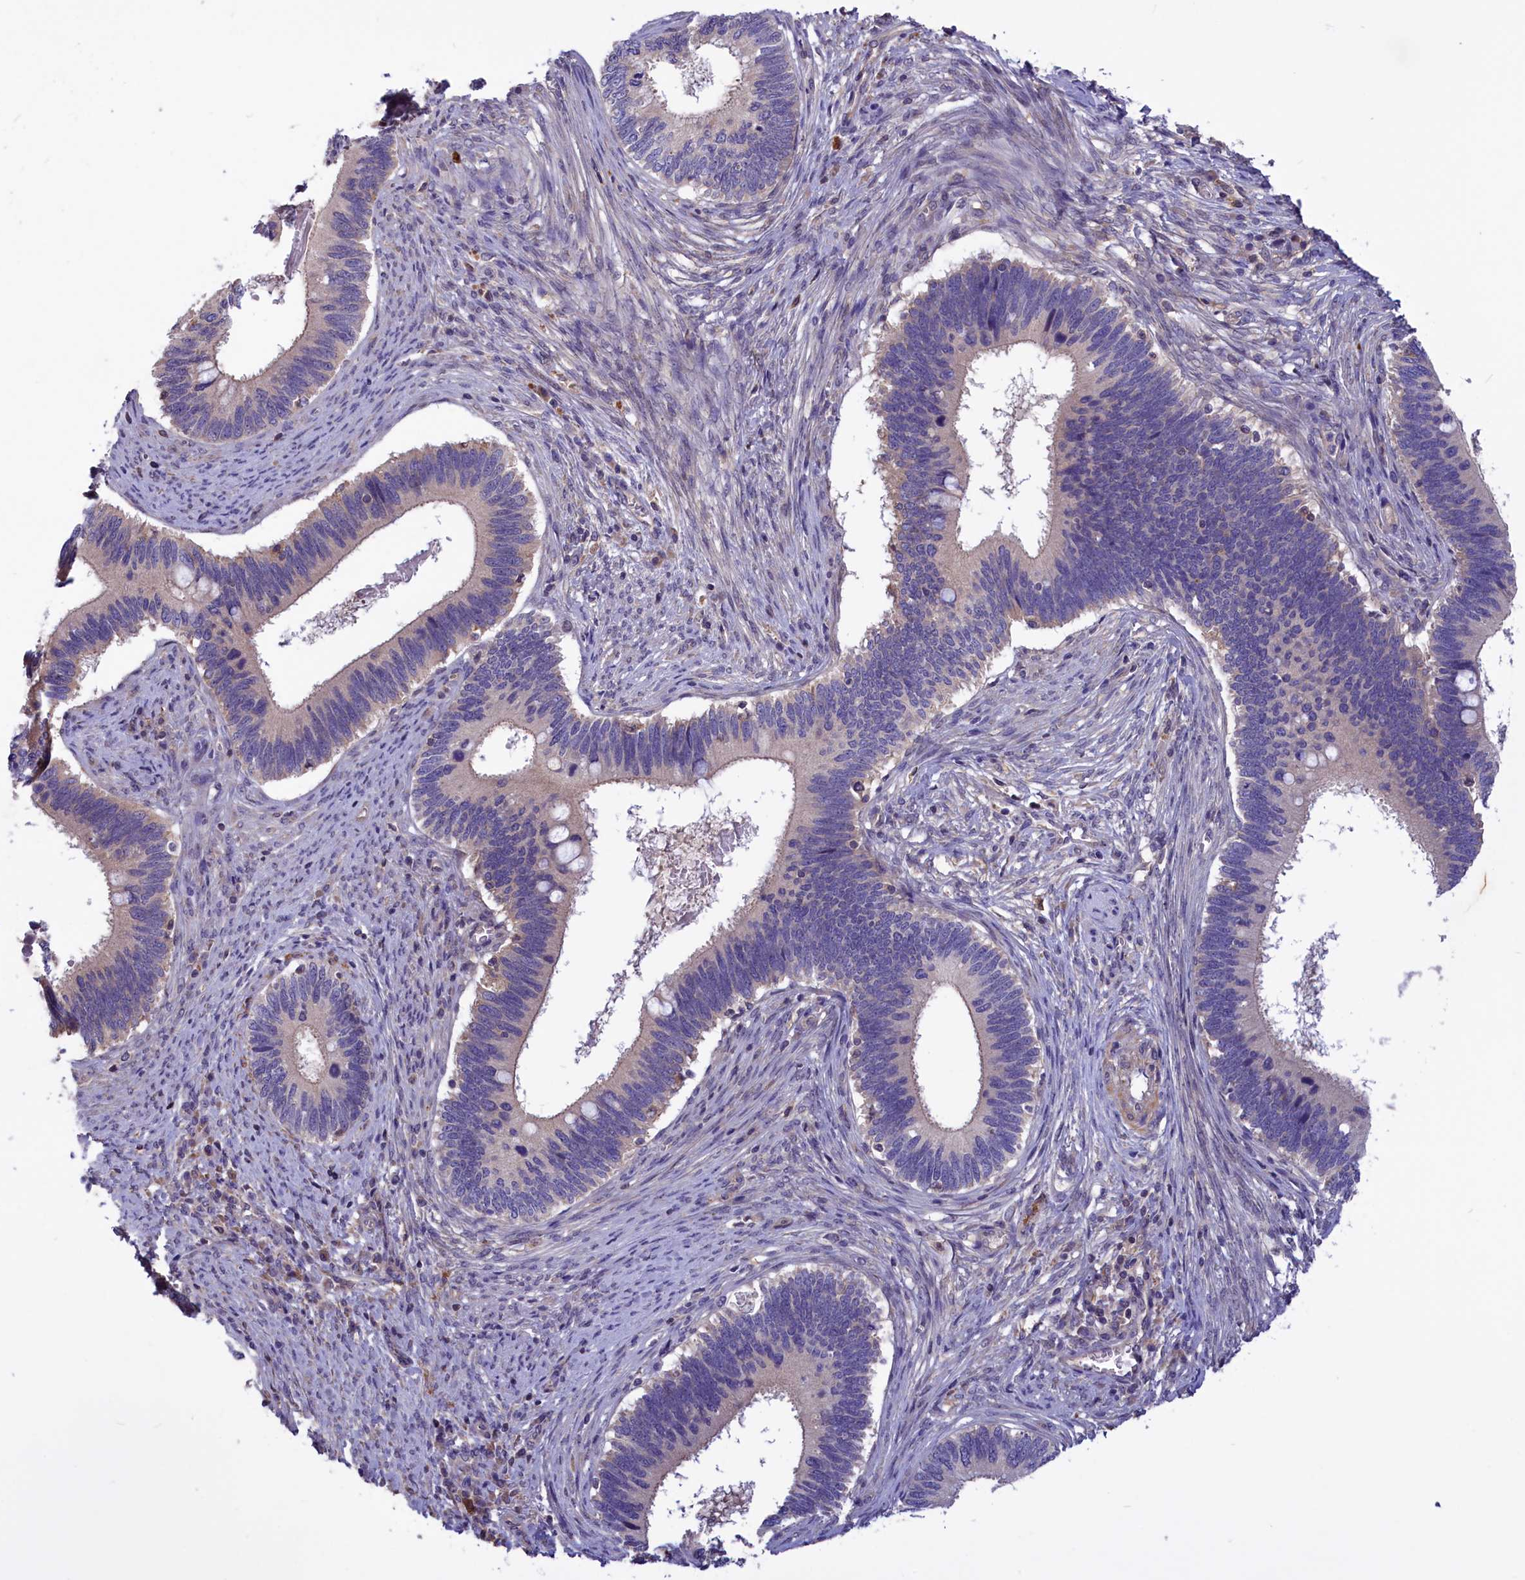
{"staining": {"intensity": "negative", "quantity": "none", "location": "none"}, "tissue": "cervical cancer", "cell_type": "Tumor cells", "image_type": "cancer", "snomed": [{"axis": "morphology", "description": "Adenocarcinoma, NOS"}, {"axis": "topography", "description": "Cervix"}], "caption": "This is a image of immunohistochemistry (IHC) staining of adenocarcinoma (cervical), which shows no staining in tumor cells.", "gene": "AMDHD2", "patient": {"sex": "female", "age": 42}}